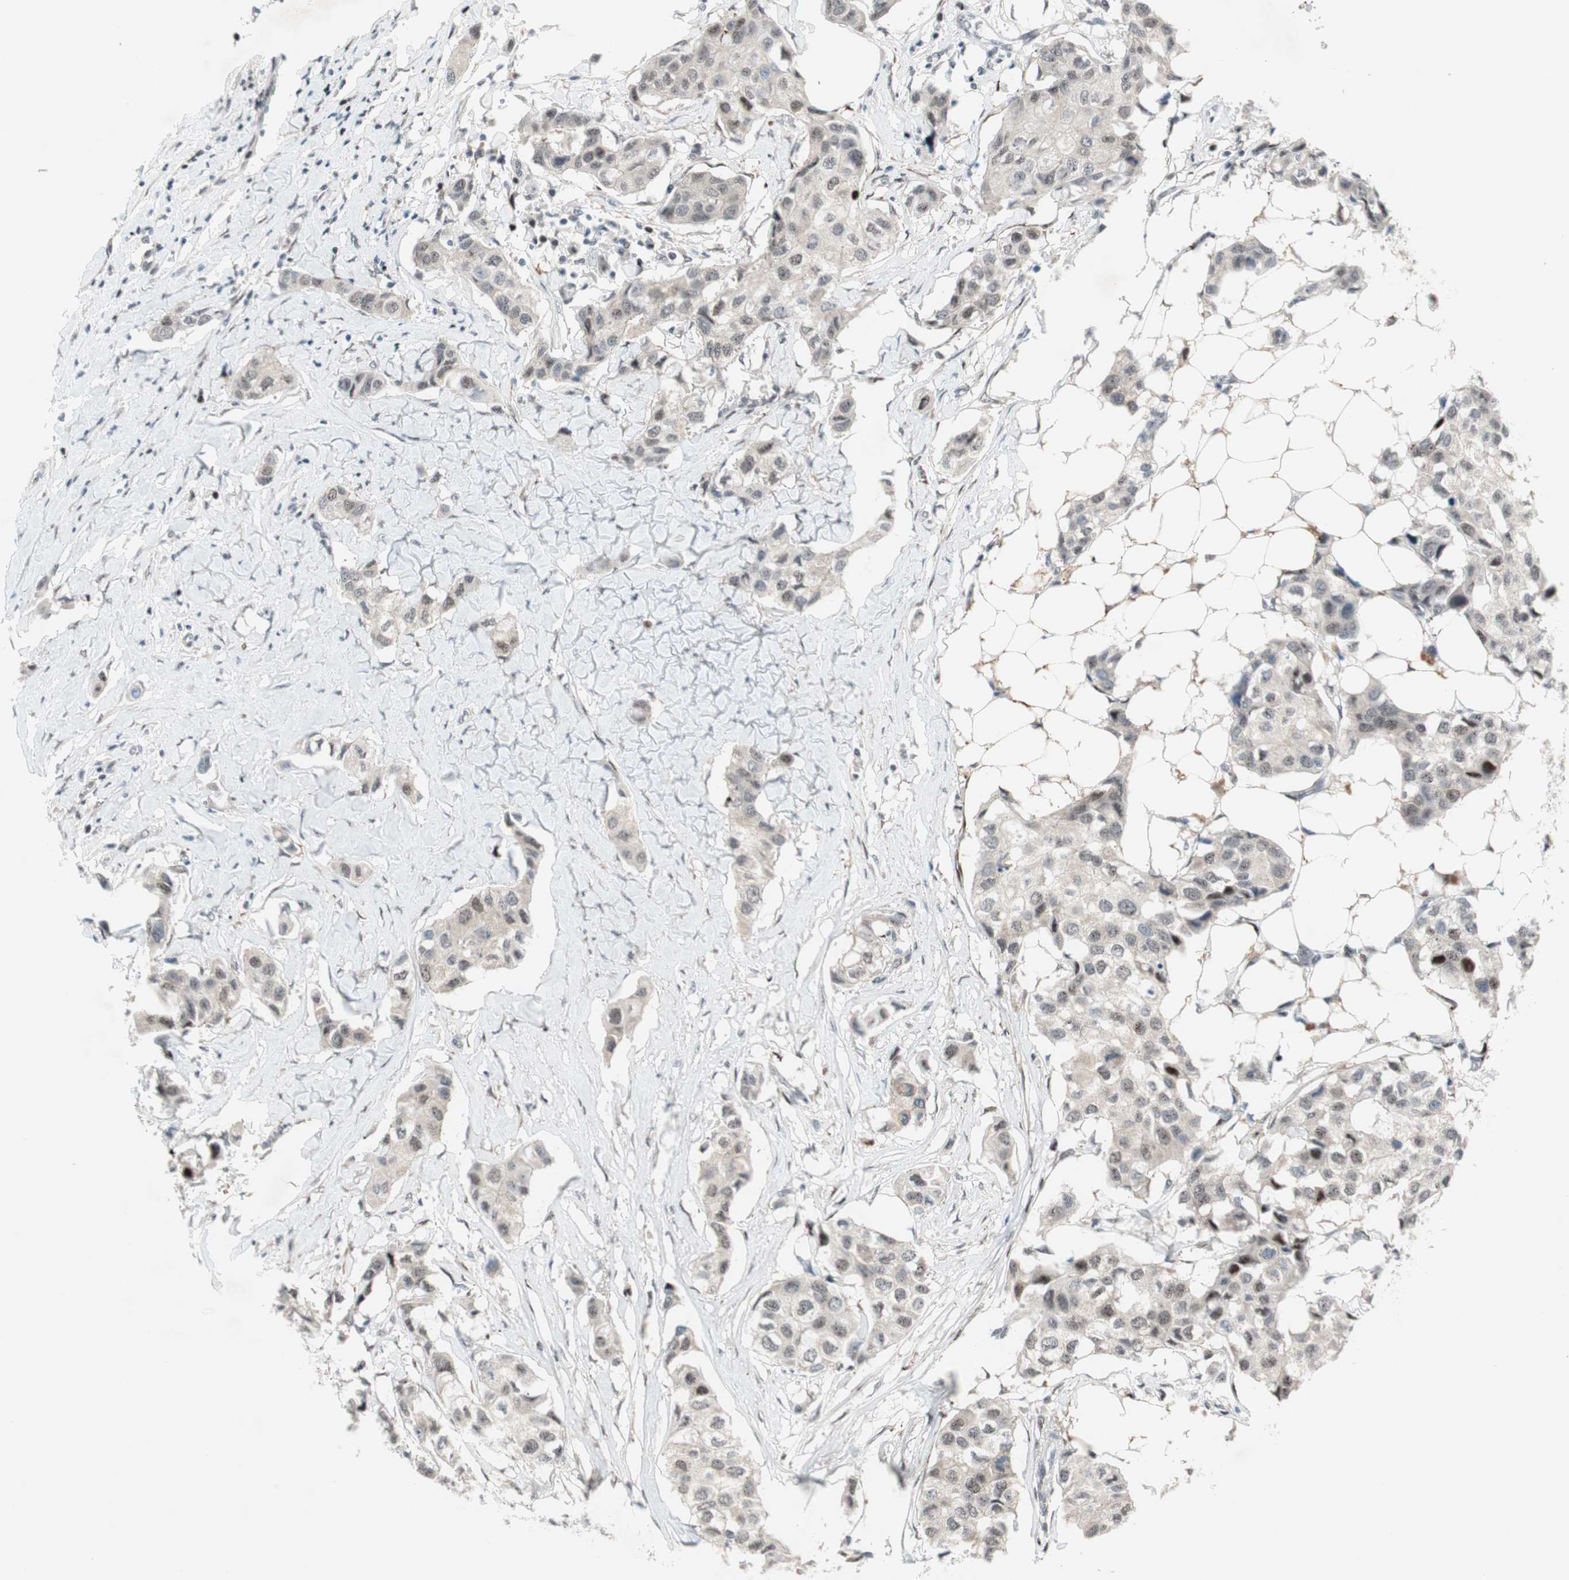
{"staining": {"intensity": "weak", "quantity": "<25%", "location": "nuclear"}, "tissue": "breast cancer", "cell_type": "Tumor cells", "image_type": "cancer", "snomed": [{"axis": "morphology", "description": "Duct carcinoma"}, {"axis": "topography", "description": "Breast"}], "caption": "IHC of breast cancer exhibits no positivity in tumor cells. The staining was performed using DAB (3,3'-diaminobenzidine) to visualize the protein expression in brown, while the nuclei were stained in blue with hematoxylin (Magnification: 20x).", "gene": "FBXO44", "patient": {"sex": "female", "age": 80}}